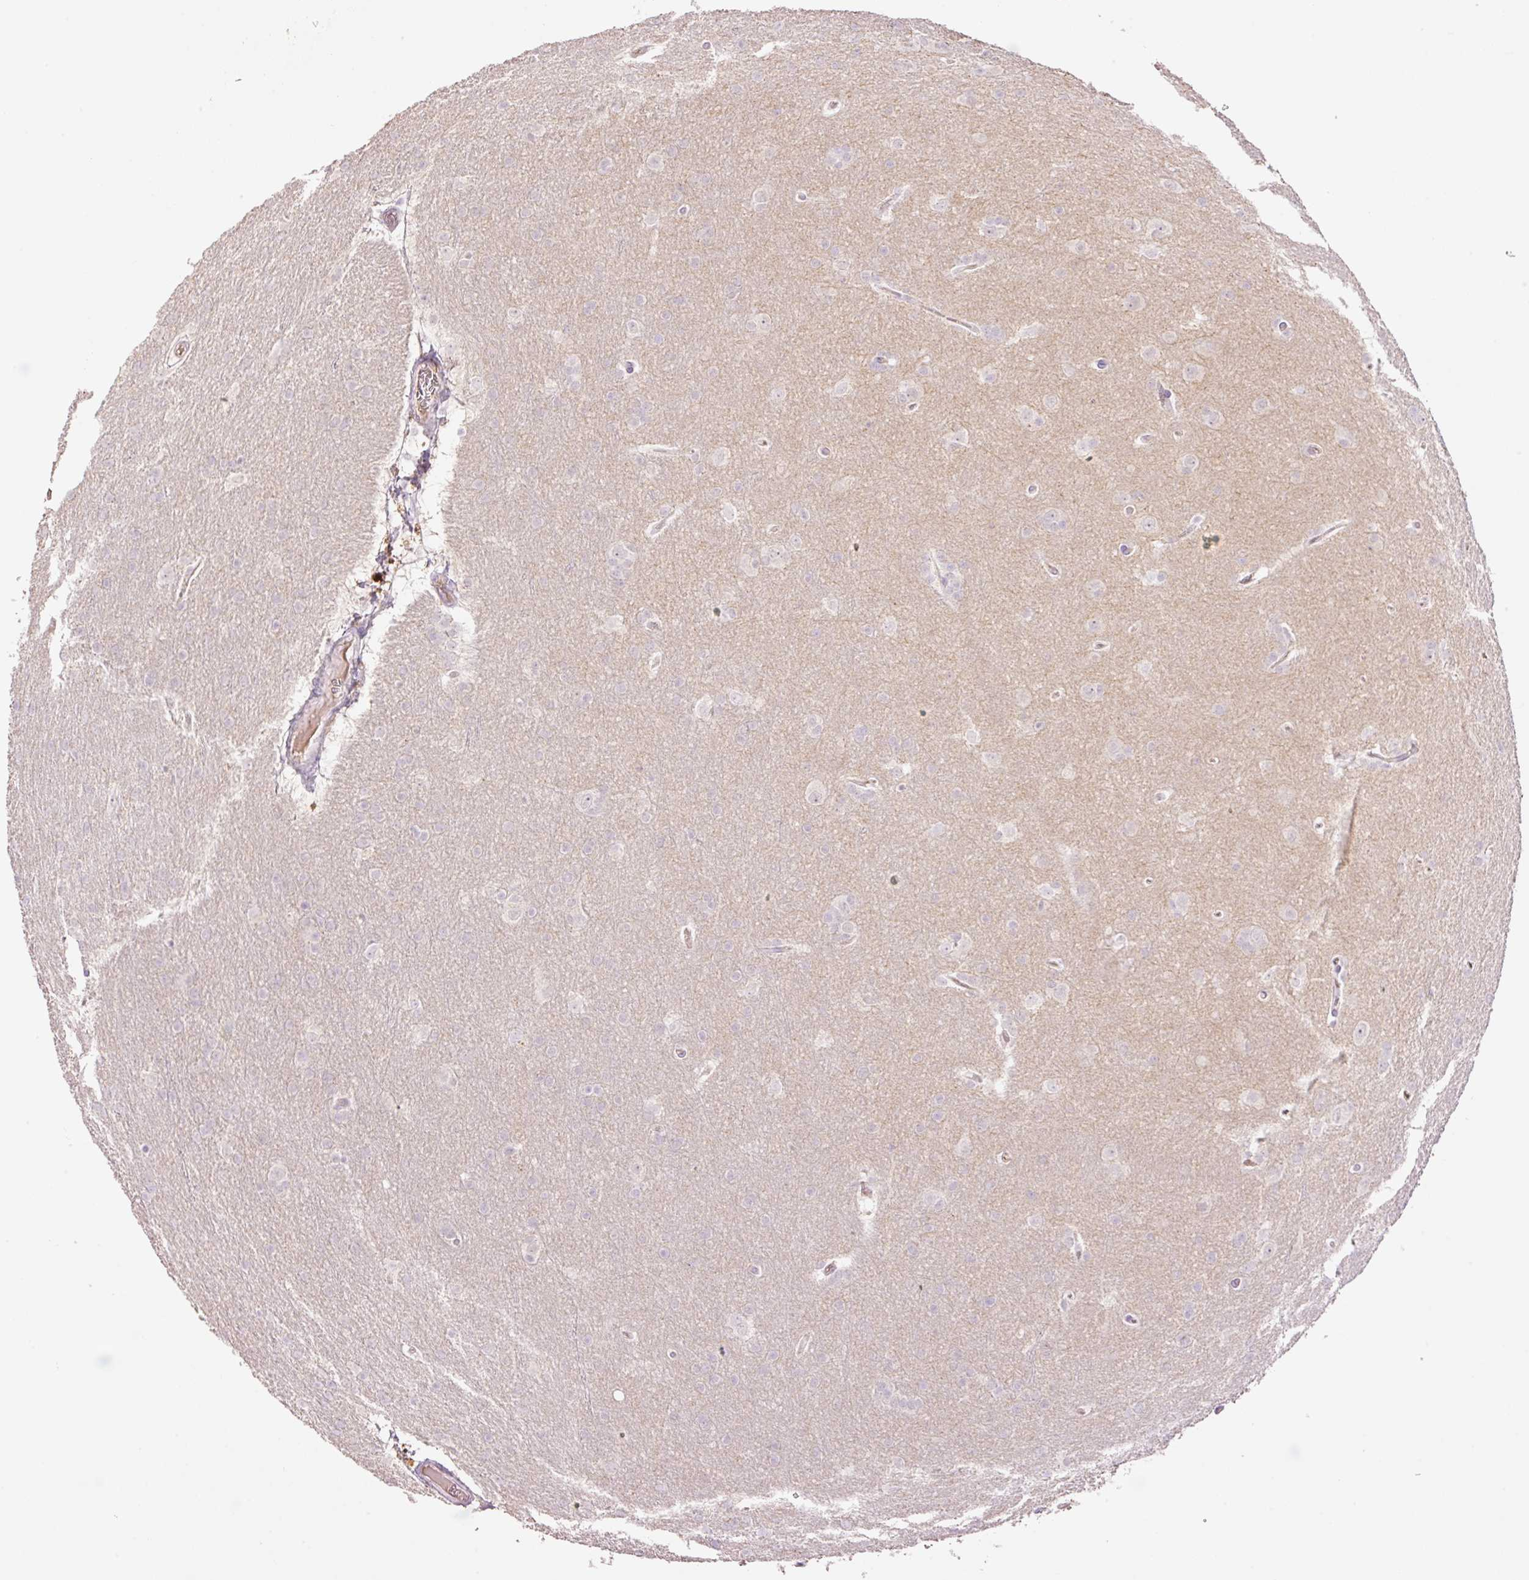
{"staining": {"intensity": "negative", "quantity": "none", "location": "none"}, "tissue": "glioma", "cell_type": "Tumor cells", "image_type": "cancer", "snomed": [{"axis": "morphology", "description": "Glioma, malignant, Low grade"}, {"axis": "topography", "description": "Brain"}], "caption": "An immunohistochemistry (IHC) image of low-grade glioma (malignant) is shown. There is no staining in tumor cells of low-grade glioma (malignant).", "gene": "LY6G6D", "patient": {"sex": "female", "age": 32}}